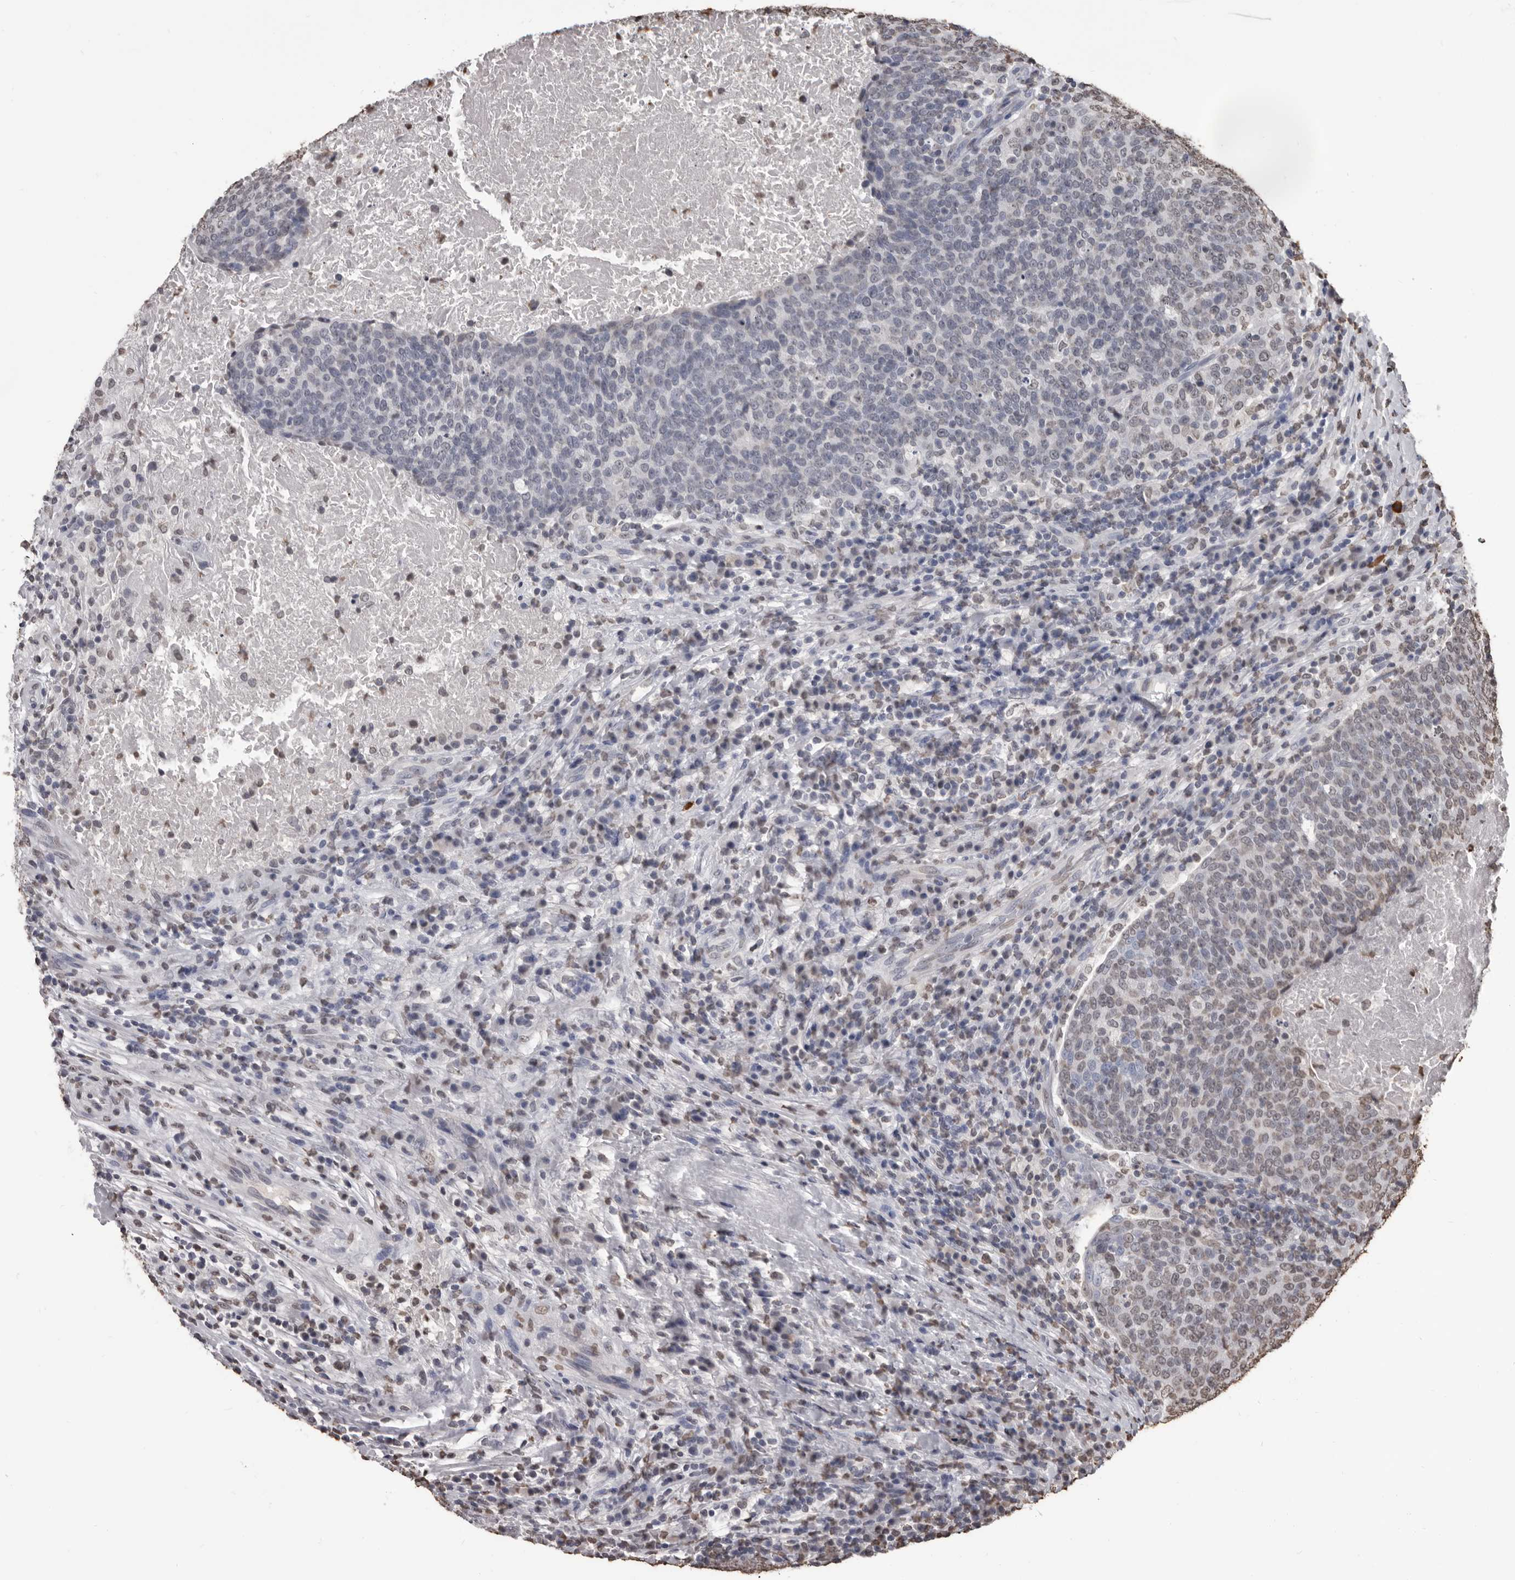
{"staining": {"intensity": "weak", "quantity": "25%-75%", "location": "nuclear"}, "tissue": "head and neck cancer", "cell_type": "Tumor cells", "image_type": "cancer", "snomed": [{"axis": "morphology", "description": "Squamous cell carcinoma, NOS"}, {"axis": "morphology", "description": "Squamous cell carcinoma, metastatic, NOS"}, {"axis": "topography", "description": "Lymph node"}, {"axis": "topography", "description": "Head-Neck"}], "caption": "A brown stain shows weak nuclear expression of a protein in human squamous cell carcinoma (head and neck) tumor cells. The staining was performed using DAB (3,3'-diaminobenzidine) to visualize the protein expression in brown, while the nuclei were stained in blue with hematoxylin (Magnification: 20x).", "gene": "AHR", "patient": {"sex": "male", "age": 62}}